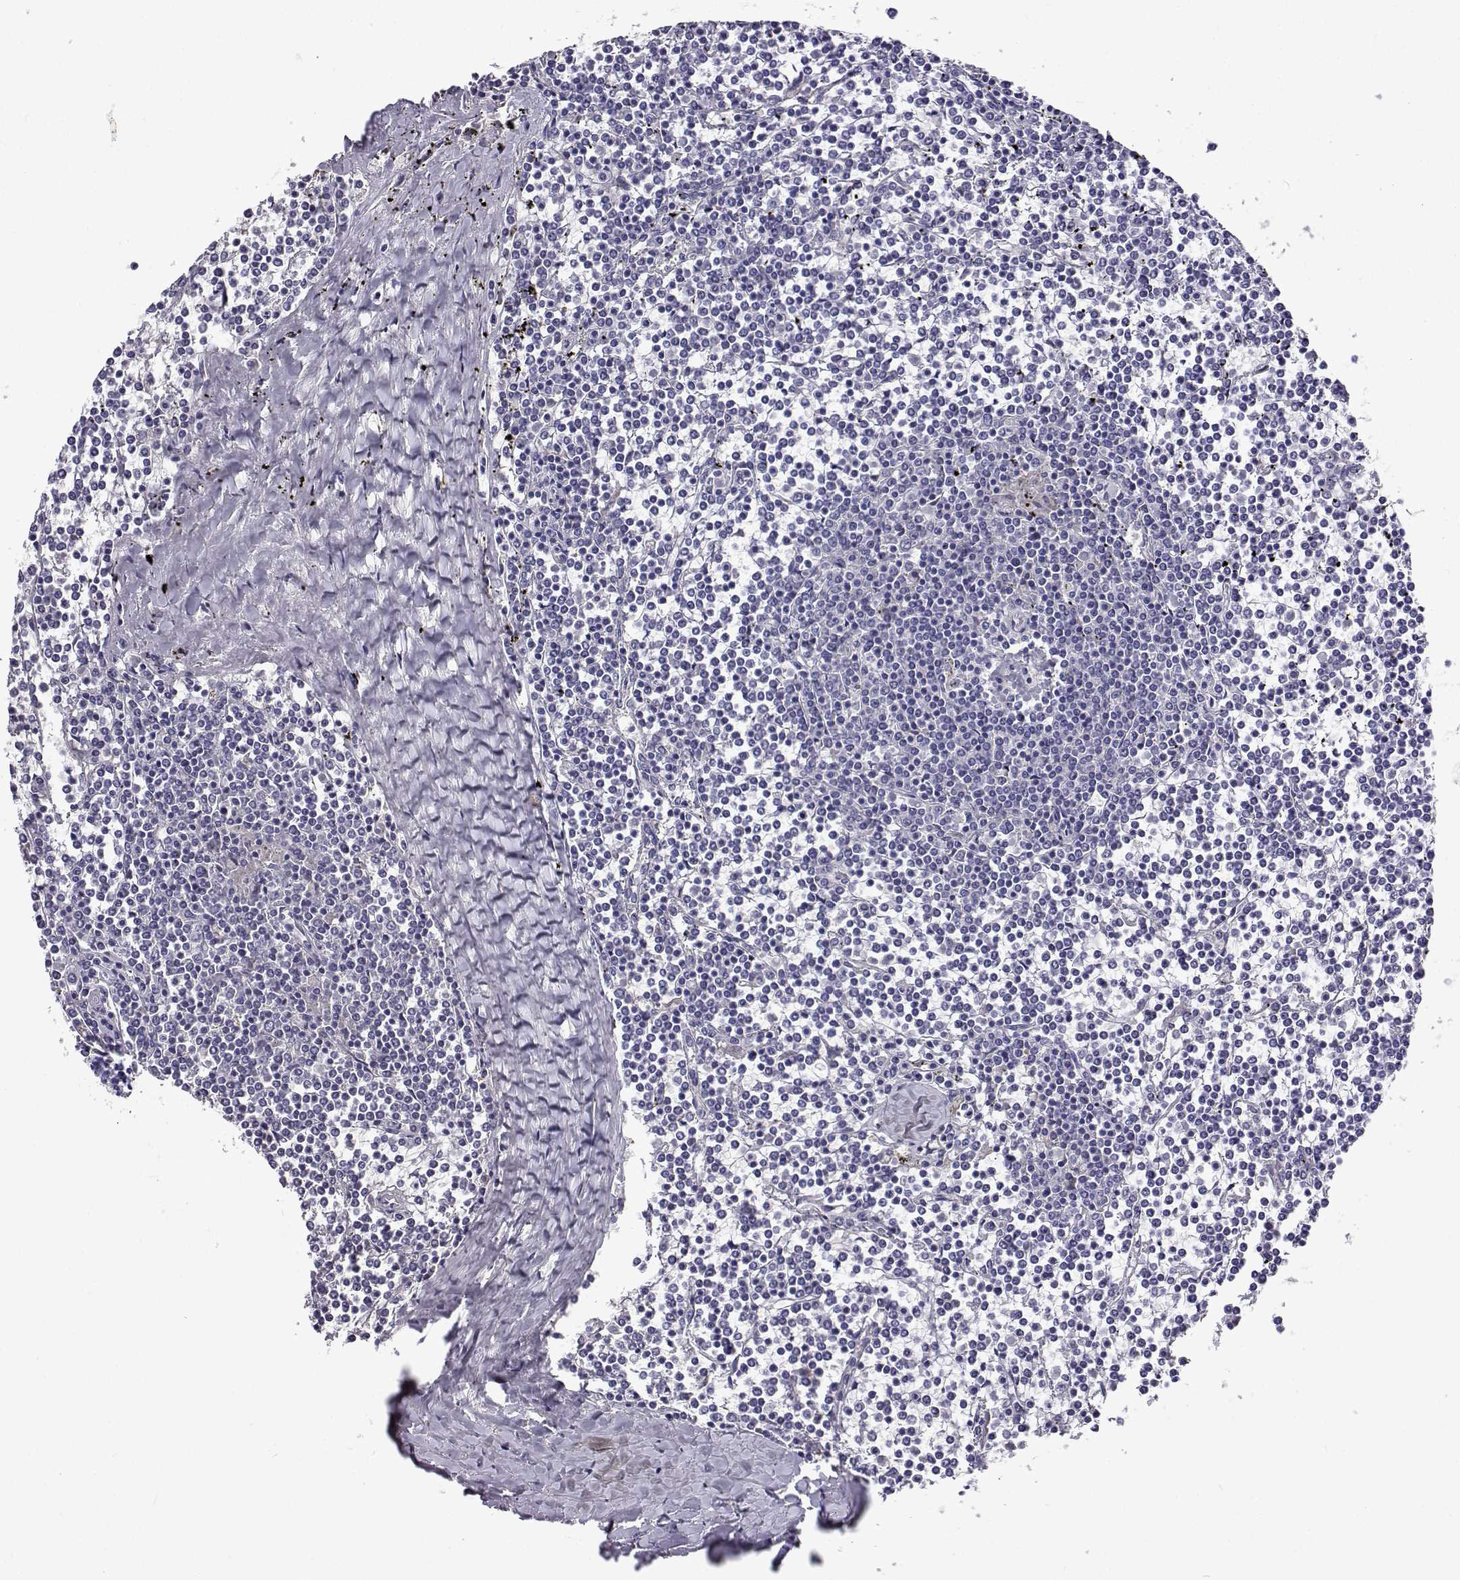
{"staining": {"intensity": "negative", "quantity": "none", "location": "none"}, "tissue": "lymphoma", "cell_type": "Tumor cells", "image_type": "cancer", "snomed": [{"axis": "morphology", "description": "Malignant lymphoma, non-Hodgkin's type, Low grade"}, {"axis": "topography", "description": "Spleen"}], "caption": "Immunohistochemistry (IHC) of human malignant lymphoma, non-Hodgkin's type (low-grade) shows no staining in tumor cells.", "gene": "LHFPL7", "patient": {"sex": "female", "age": 19}}